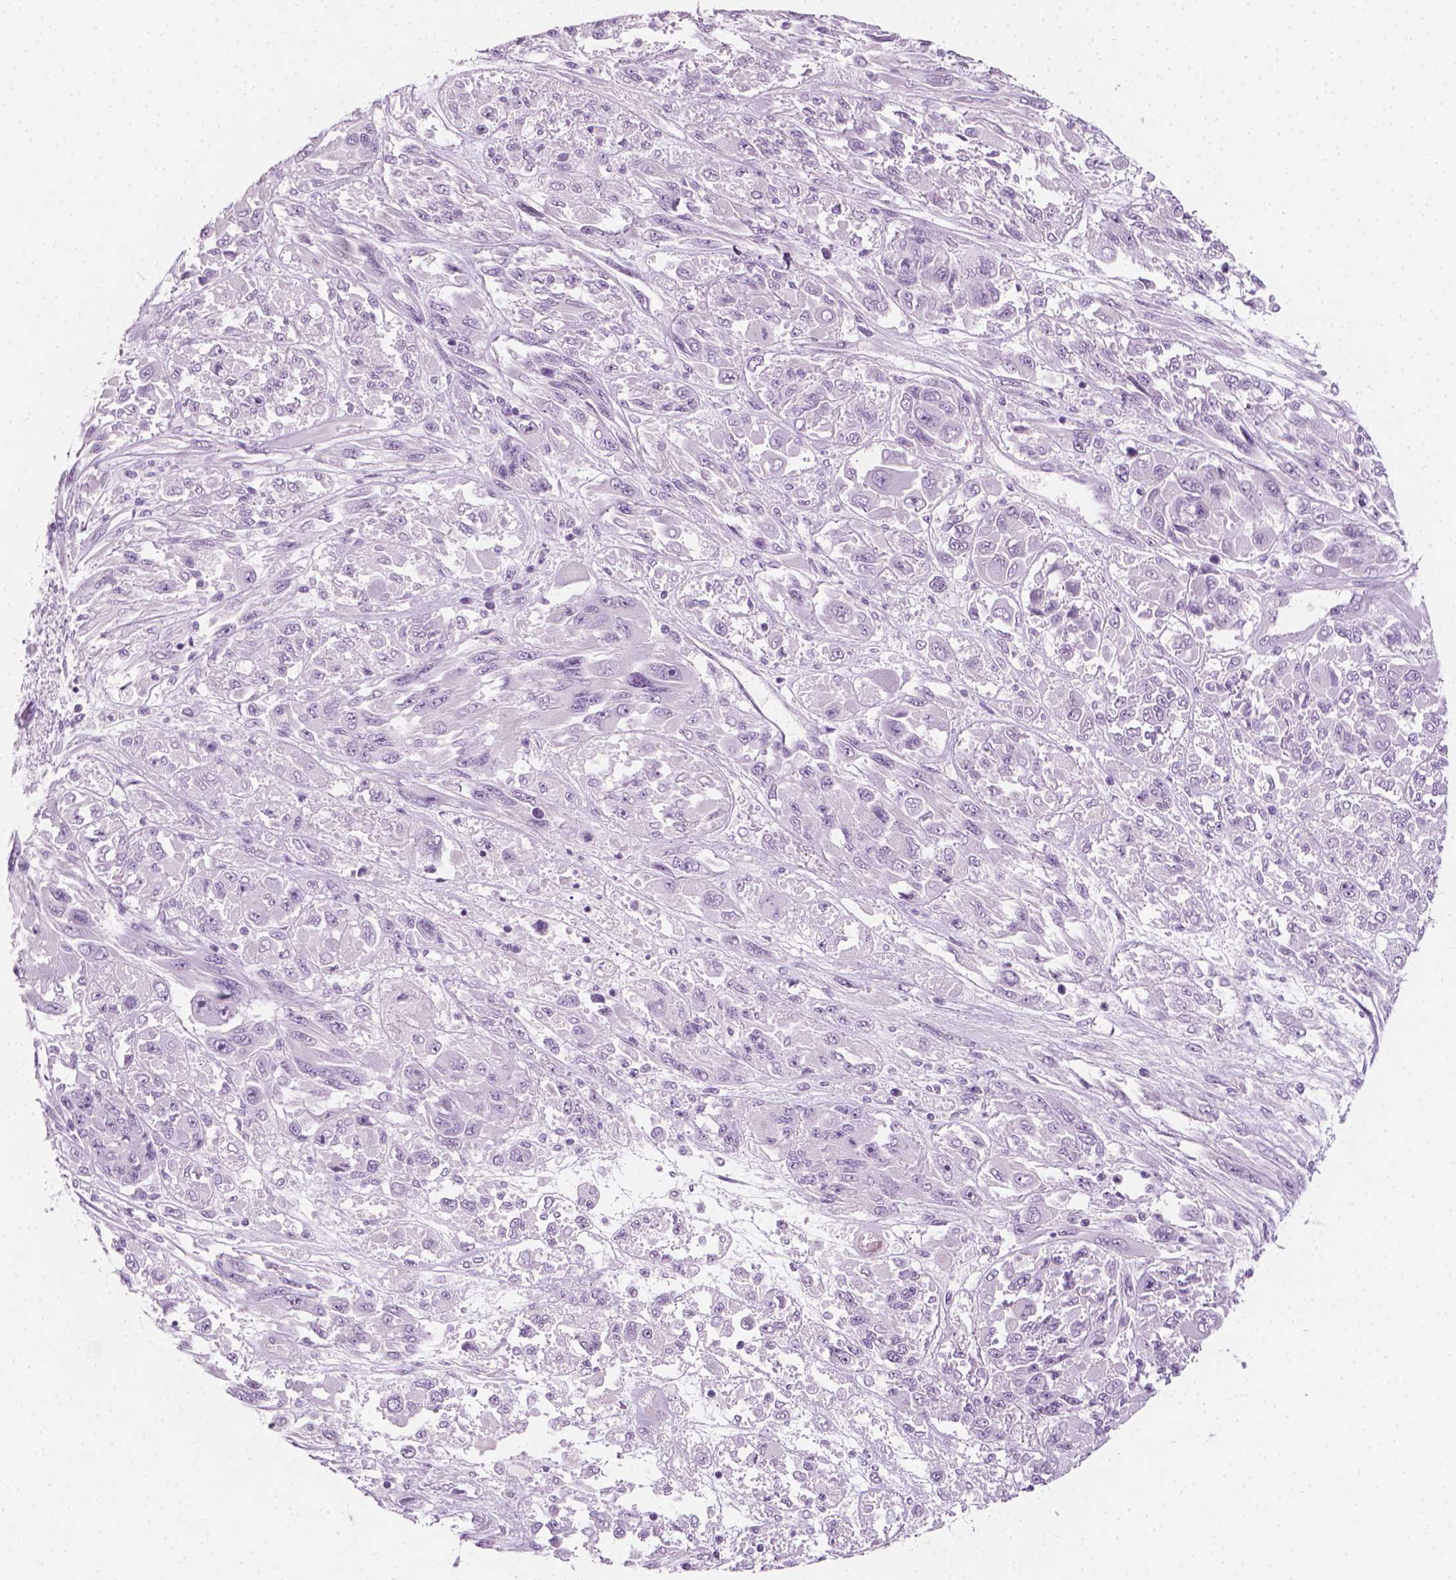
{"staining": {"intensity": "negative", "quantity": "none", "location": "none"}, "tissue": "melanoma", "cell_type": "Tumor cells", "image_type": "cancer", "snomed": [{"axis": "morphology", "description": "Malignant melanoma, NOS"}, {"axis": "topography", "description": "Skin"}], "caption": "Protein analysis of malignant melanoma exhibits no significant positivity in tumor cells. (Stains: DAB immunohistochemistry with hematoxylin counter stain, Microscopy: brightfield microscopy at high magnification).", "gene": "SCG3", "patient": {"sex": "female", "age": 91}}